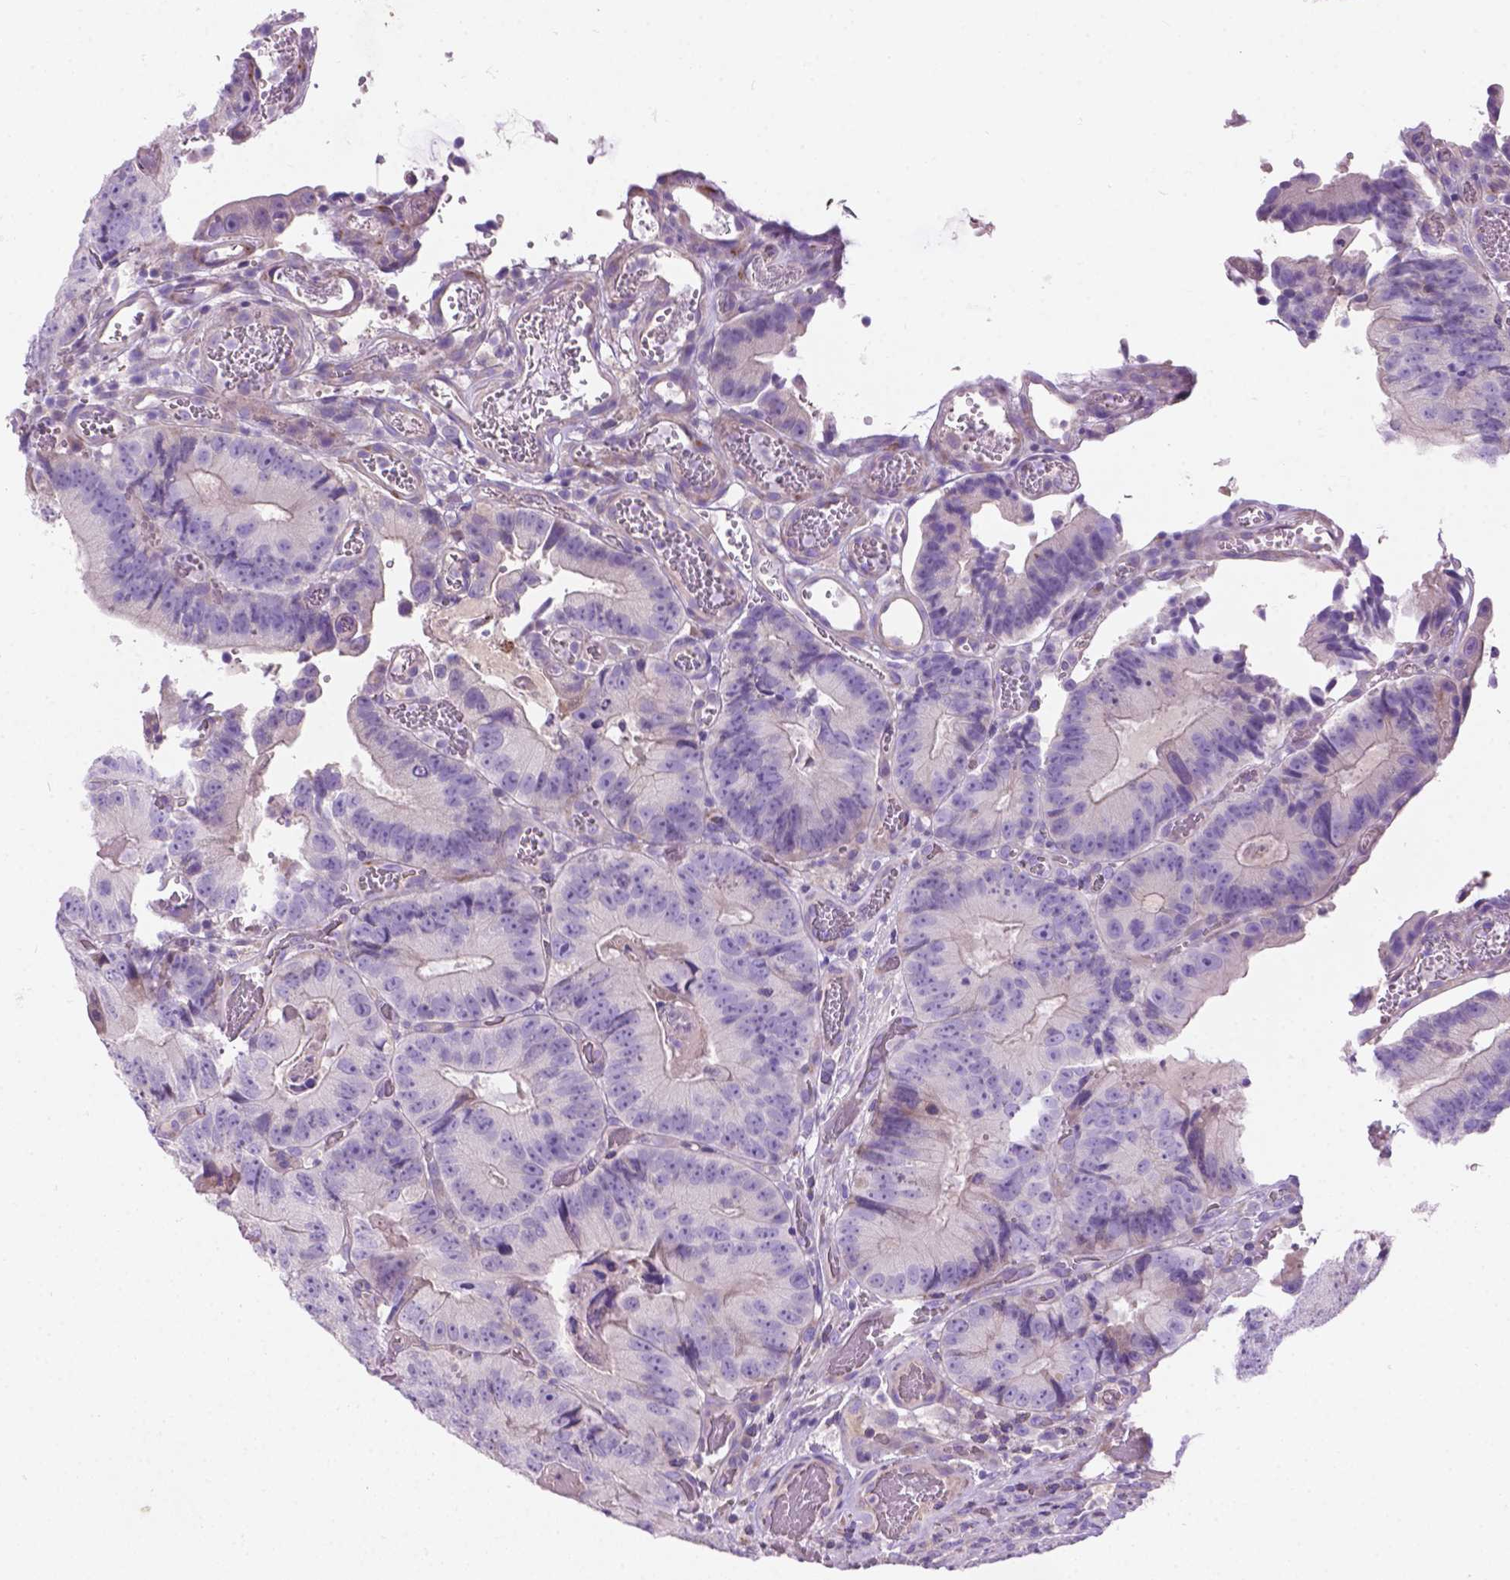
{"staining": {"intensity": "negative", "quantity": "none", "location": "none"}, "tissue": "colorectal cancer", "cell_type": "Tumor cells", "image_type": "cancer", "snomed": [{"axis": "morphology", "description": "Adenocarcinoma, NOS"}, {"axis": "topography", "description": "Colon"}], "caption": "High power microscopy micrograph of an immunohistochemistry (IHC) histopathology image of colorectal cancer, revealing no significant positivity in tumor cells.", "gene": "NOXO1", "patient": {"sex": "female", "age": 86}}